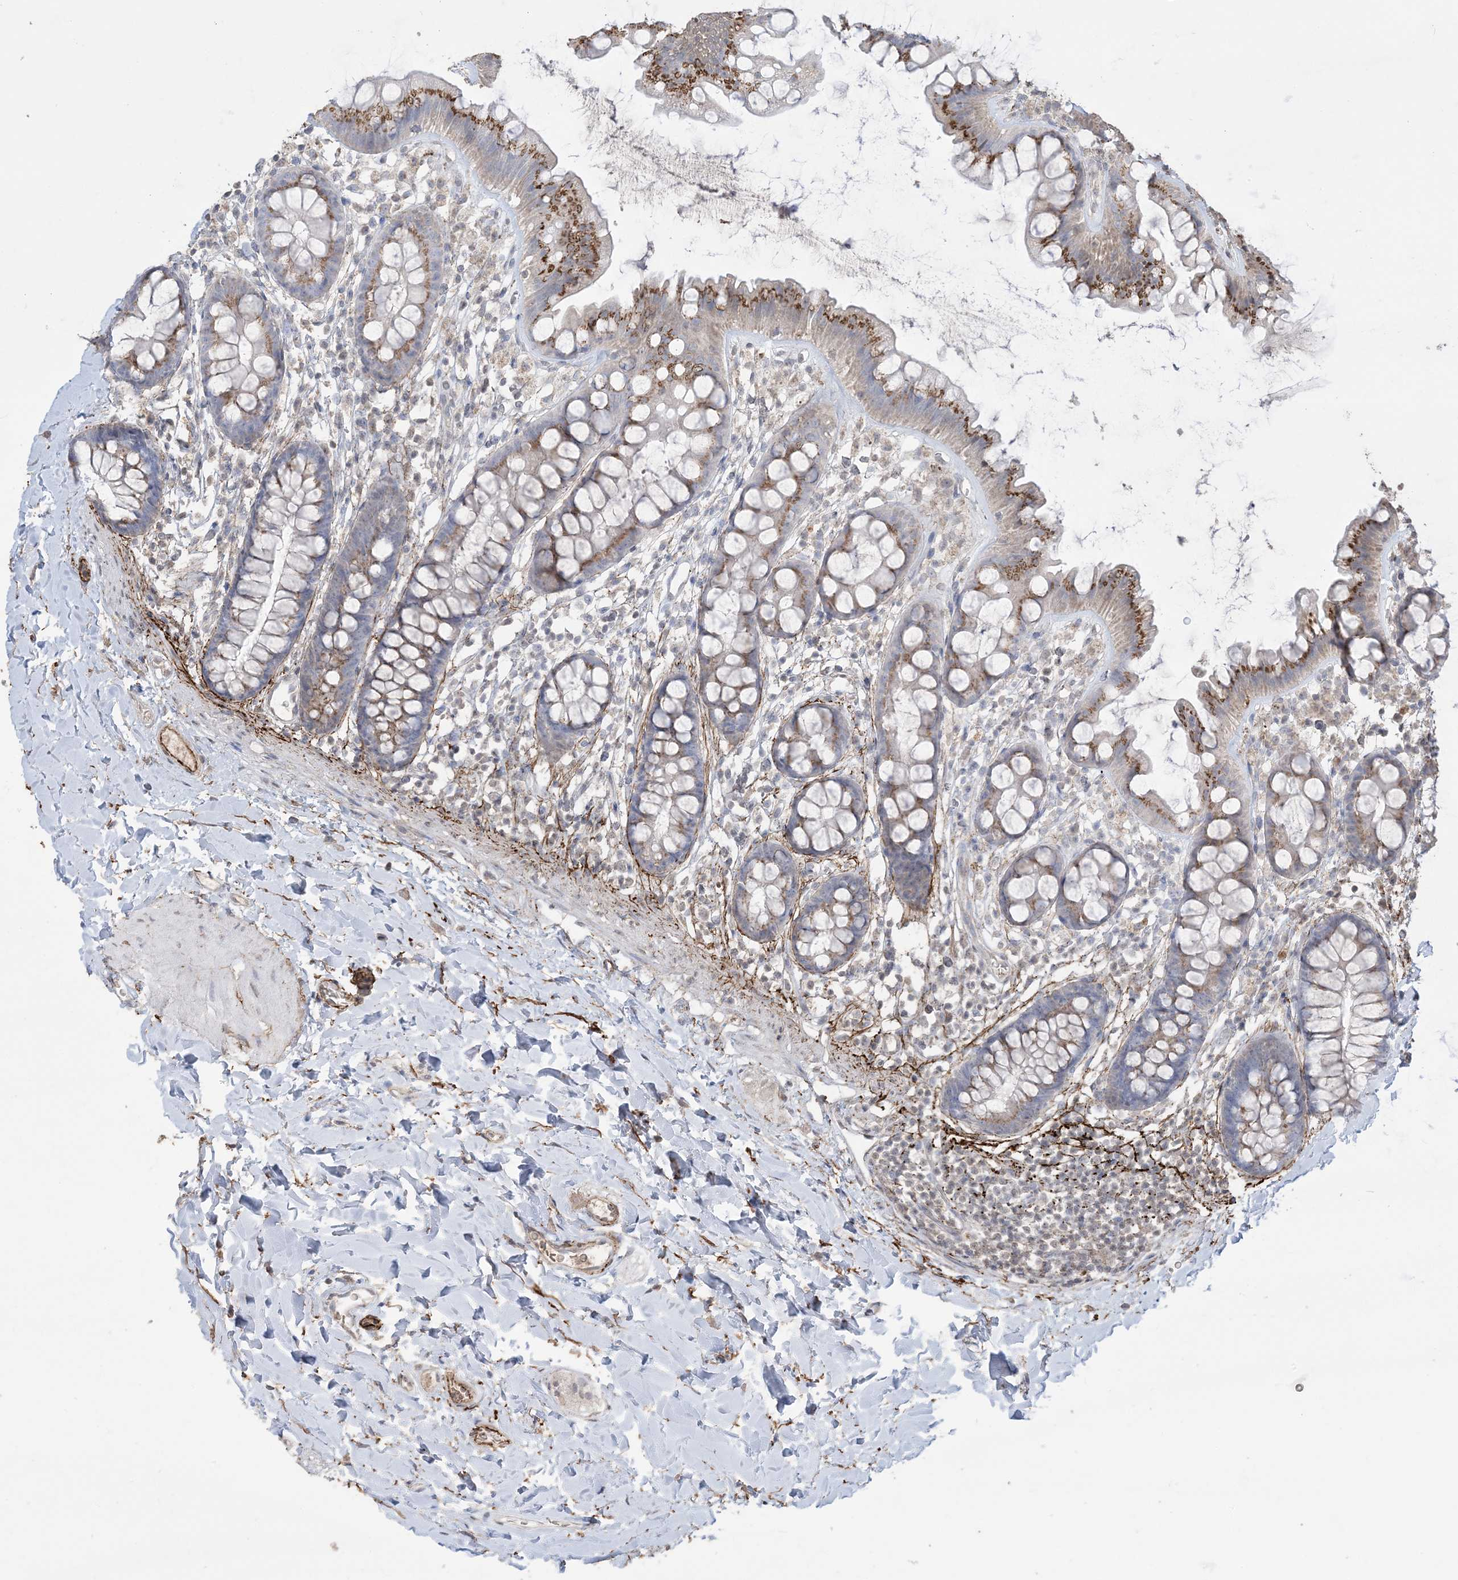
{"staining": {"intensity": "moderate", "quantity": ">75%", "location": "cytoplasmic/membranous"}, "tissue": "colon", "cell_type": "Endothelial cells", "image_type": "normal", "snomed": [{"axis": "morphology", "description": "Normal tissue, NOS"}, {"axis": "topography", "description": "Colon"}], "caption": "Benign colon was stained to show a protein in brown. There is medium levels of moderate cytoplasmic/membranous expression in about >75% of endothelial cells. (DAB IHC with brightfield microscopy, high magnification).", "gene": "XRN1", "patient": {"sex": "female", "age": 62}}